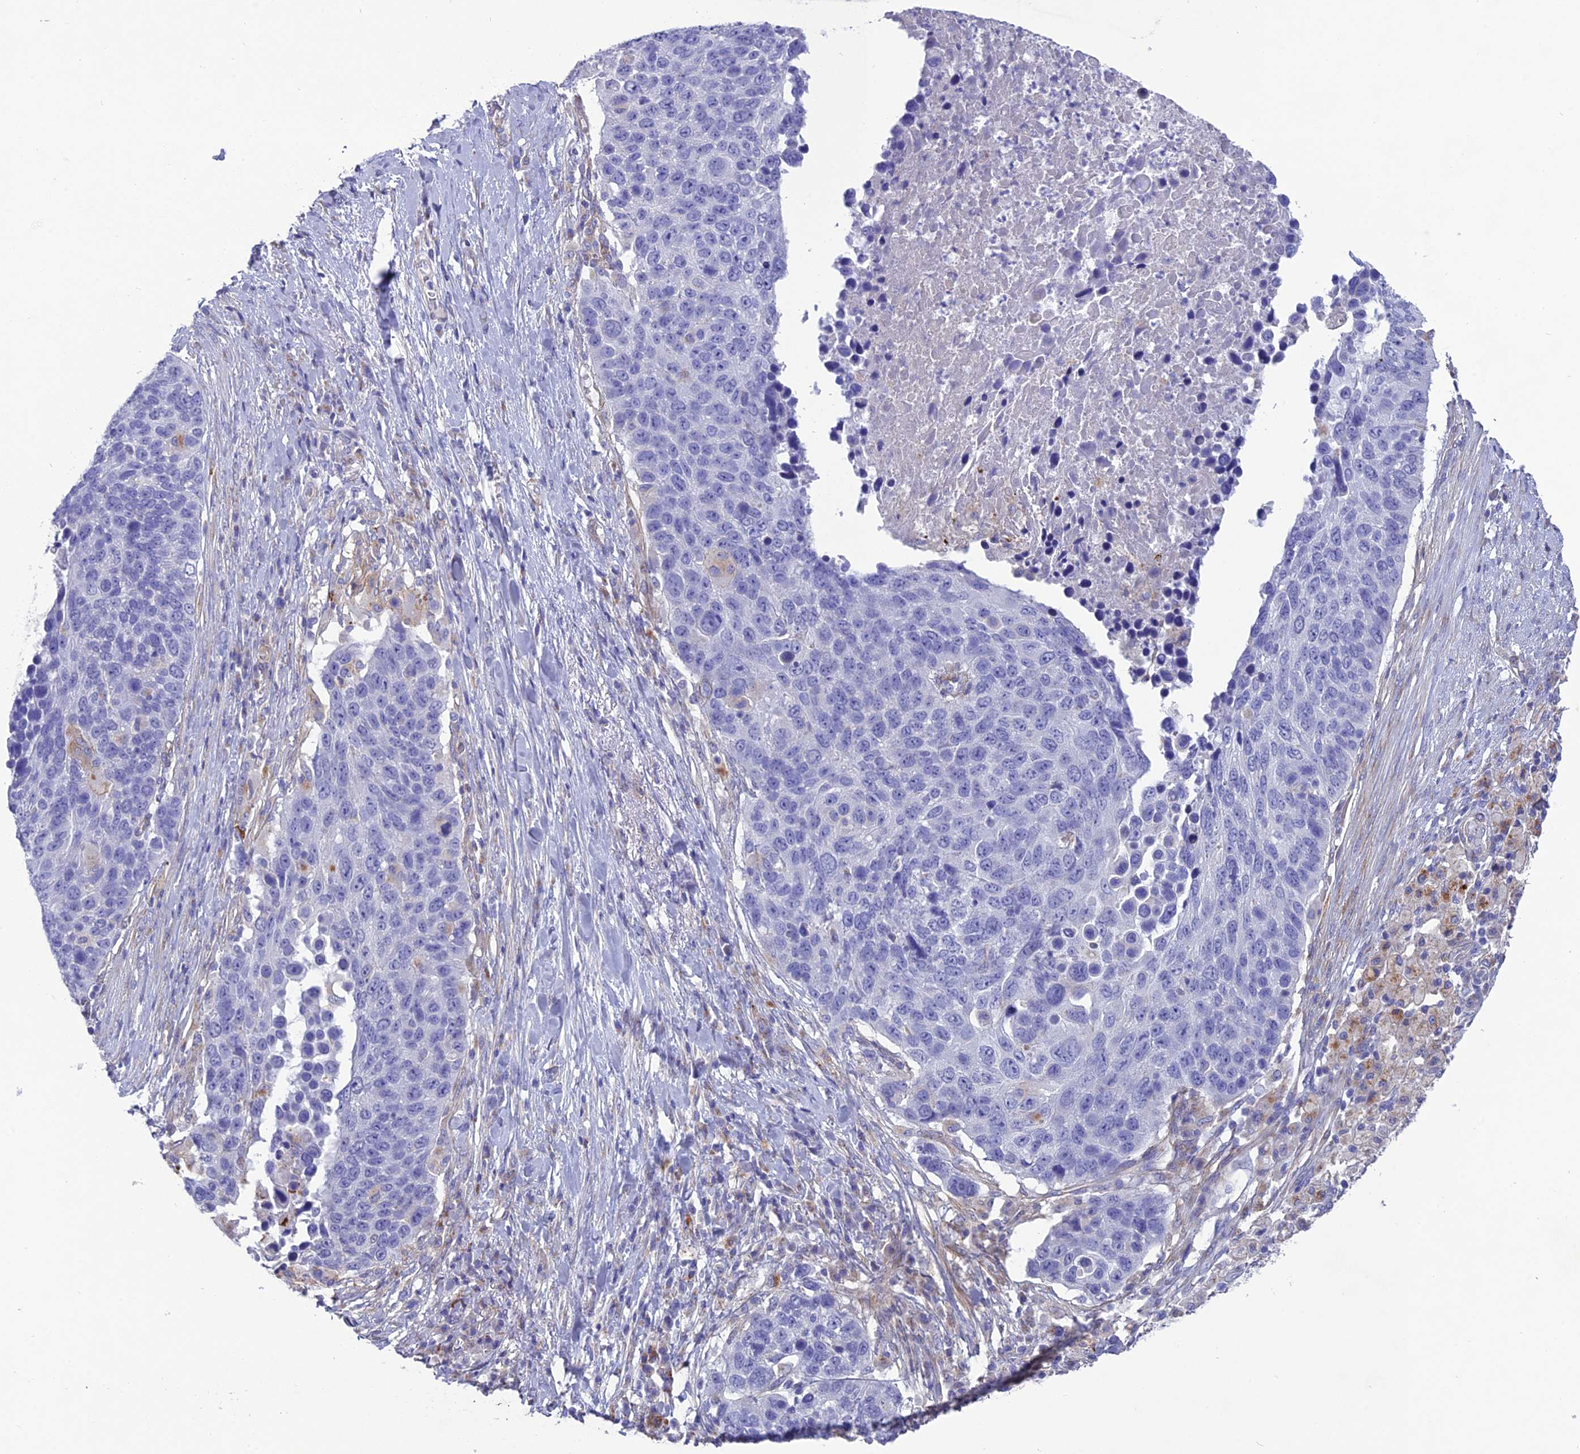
{"staining": {"intensity": "negative", "quantity": "none", "location": "none"}, "tissue": "lung cancer", "cell_type": "Tumor cells", "image_type": "cancer", "snomed": [{"axis": "morphology", "description": "Normal tissue, NOS"}, {"axis": "morphology", "description": "Squamous cell carcinoma, NOS"}, {"axis": "topography", "description": "Lymph node"}, {"axis": "topography", "description": "Lung"}], "caption": "A histopathology image of human squamous cell carcinoma (lung) is negative for staining in tumor cells.", "gene": "TNS1", "patient": {"sex": "male", "age": 66}}